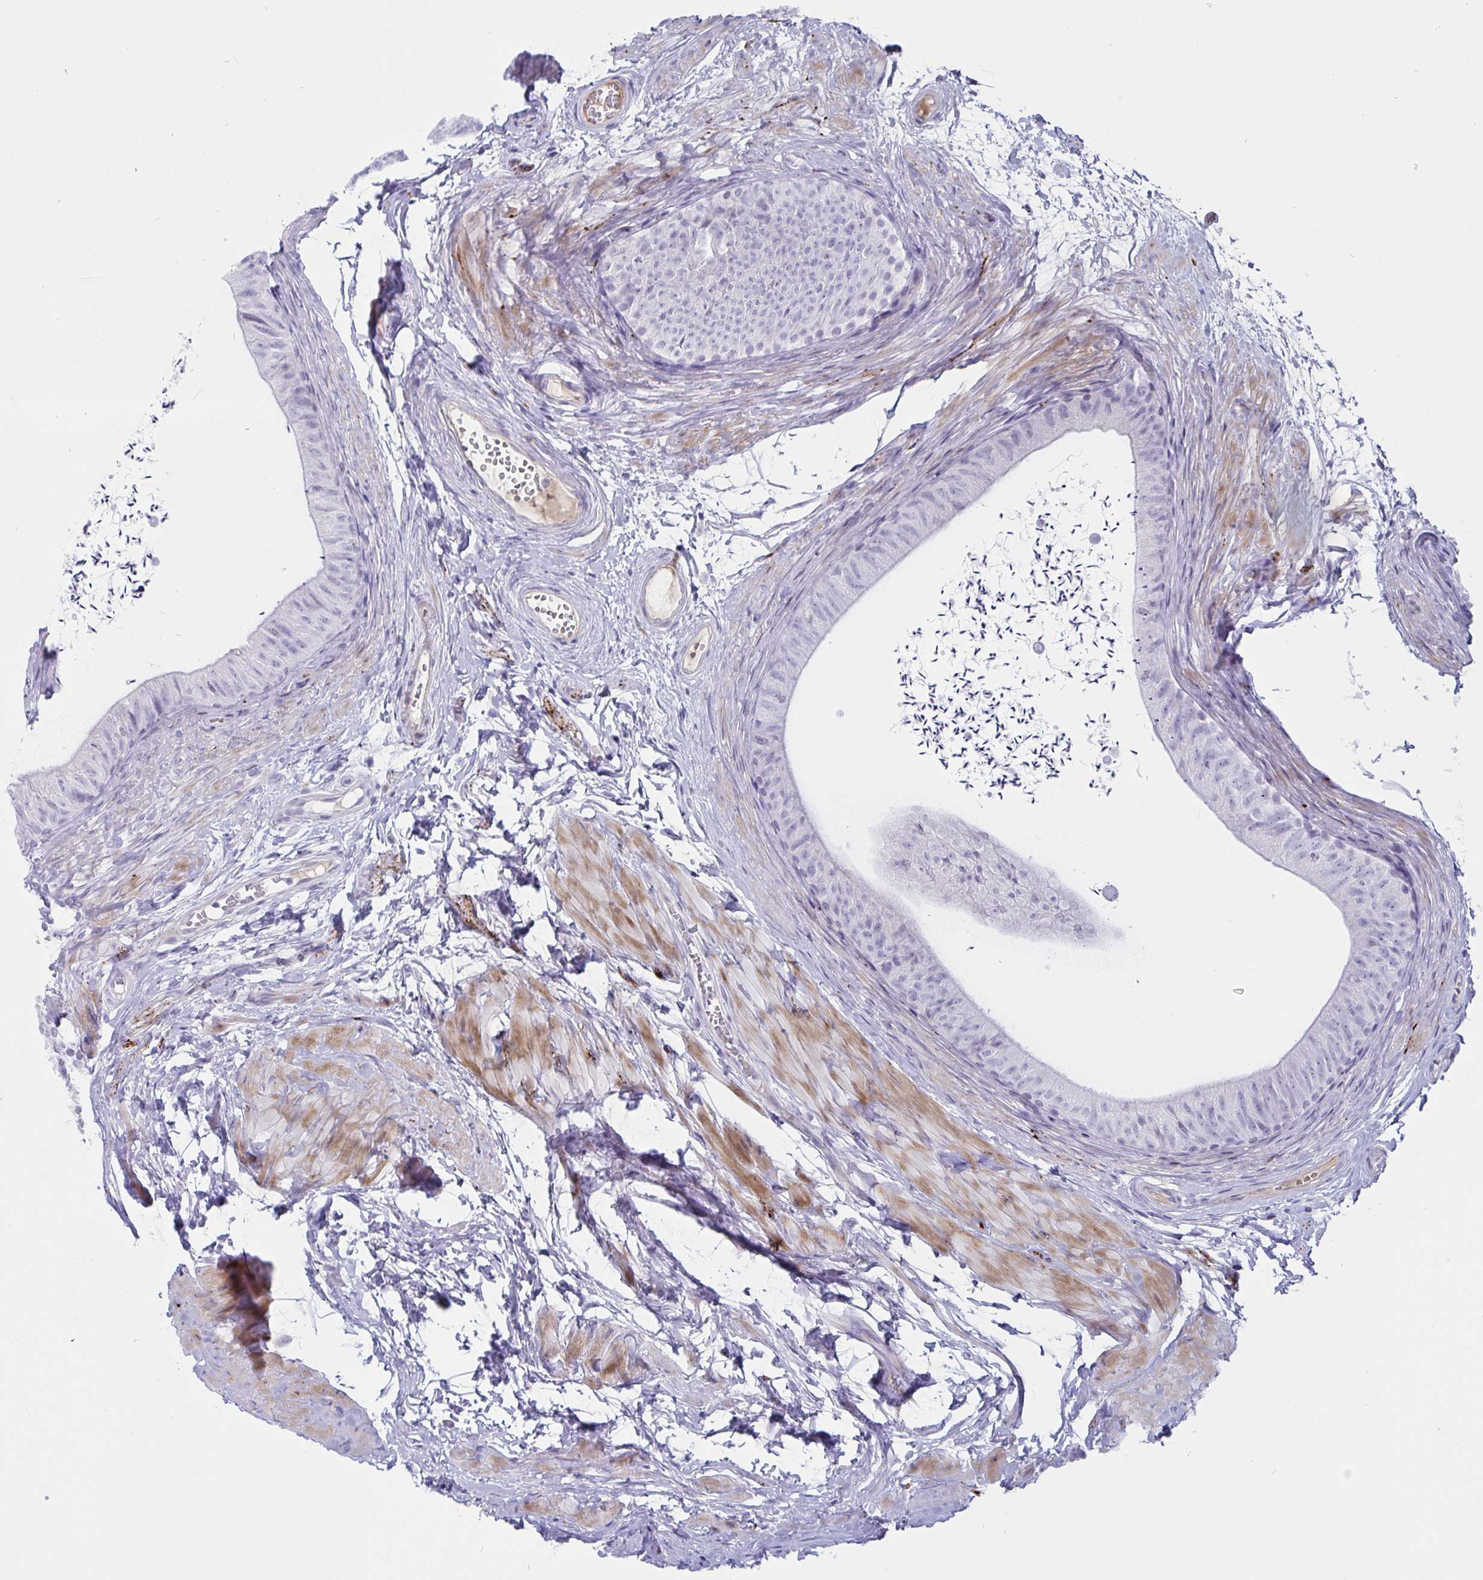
{"staining": {"intensity": "moderate", "quantity": "<25%", "location": "cytoplasmic/membranous"}, "tissue": "epididymis", "cell_type": "Glandular cells", "image_type": "normal", "snomed": [{"axis": "morphology", "description": "Normal tissue, NOS"}, {"axis": "topography", "description": "Epididymis, spermatic cord, NOS"}, {"axis": "topography", "description": "Epididymis"}, {"axis": "topography", "description": "Peripheral nerve tissue"}], "caption": "This micrograph shows immunohistochemistry (IHC) staining of benign epididymis, with low moderate cytoplasmic/membranous staining in about <25% of glandular cells.", "gene": "NPY", "patient": {"sex": "male", "age": 29}}